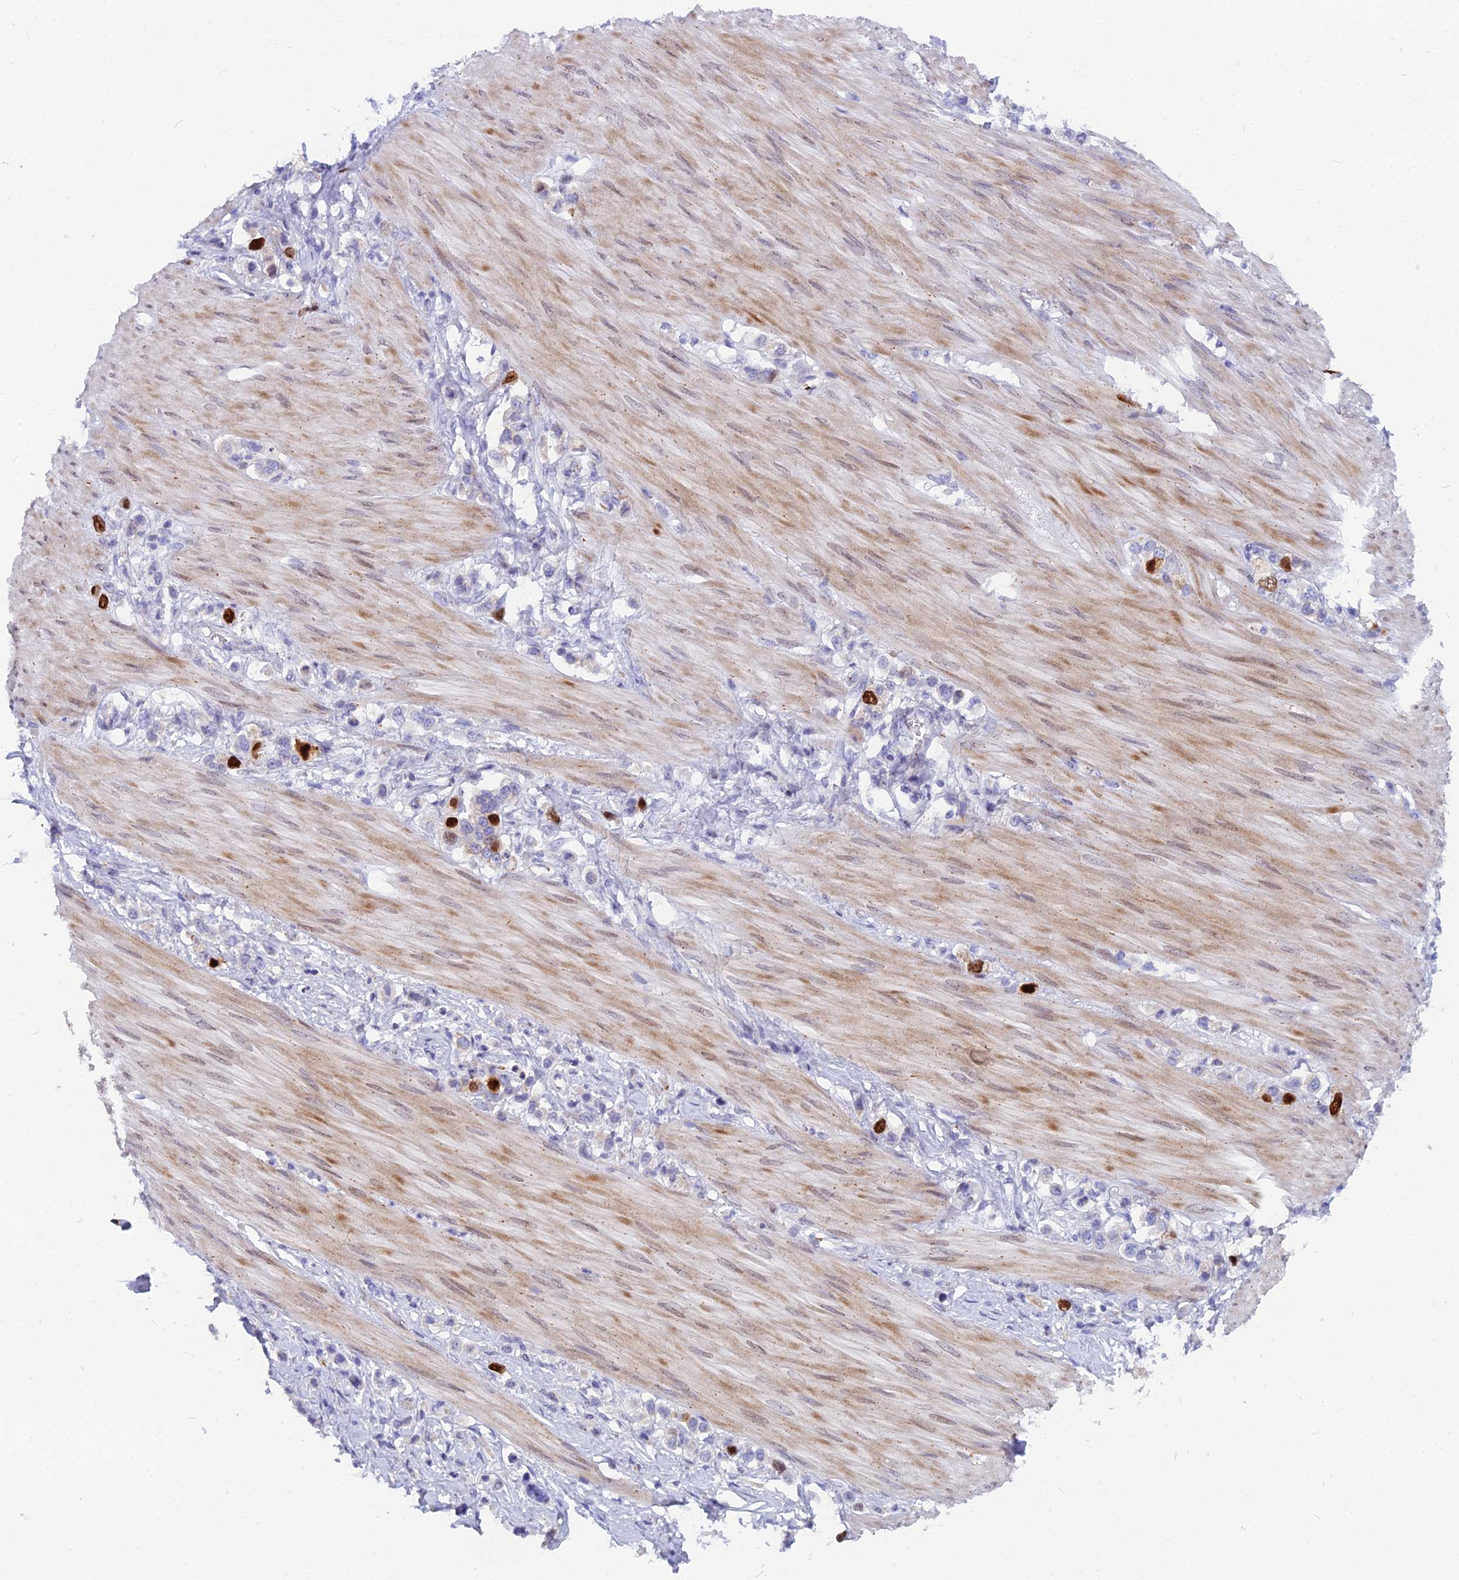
{"staining": {"intensity": "strong", "quantity": "<25%", "location": "nuclear"}, "tissue": "stomach cancer", "cell_type": "Tumor cells", "image_type": "cancer", "snomed": [{"axis": "morphology", "description": "Adenocarcinoma, NOS"}, {"axis": "topography", "description": "Stomach"}], "caption": "Protein staining of stomach cancer tissue exhibits strong nuclear positivity in about <25% of tumor cells.", "gene": "NUSAP1", "patient": {"sex": "female", "age": 65}}